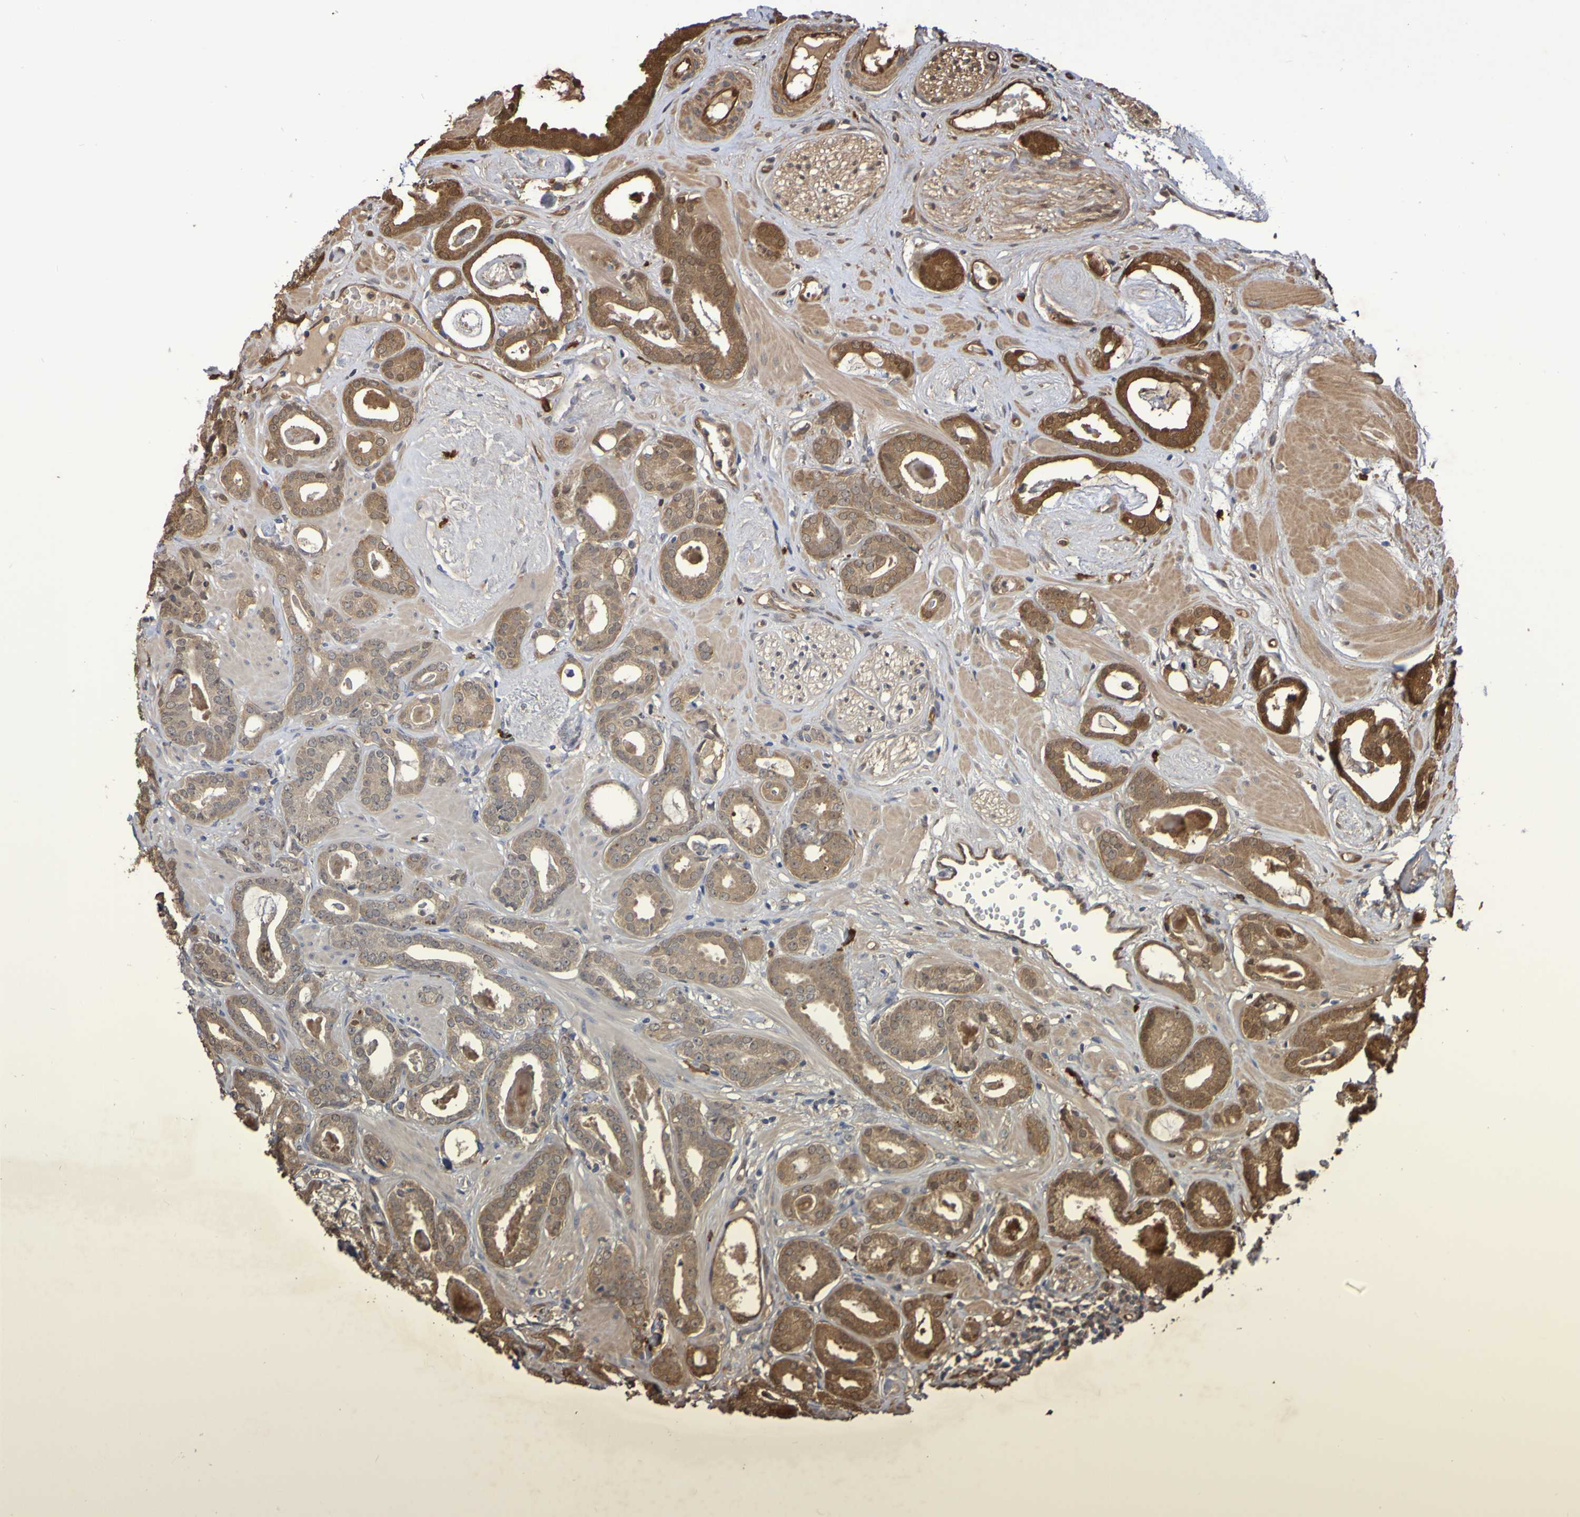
{"staining": {"intensity": "moderate", "quantity": "25%-75%", "location": "cytoplasmic/membranous"}, "tissue": "prostate cancer", "cell_type": "Tumor cells", "image_type": "cancer", "snomed": [{"axis": "morphology", "description": "Adenocarcinoma, Low grade"}, {"axis": "topography", "description": "Prostate"}], "caption": "This histopathology image displays IHC staining of prostate cancer, with medium moderate cytoplasmic/membranous positivity in about 25%-75% of tumor cells.", "gene": "SERPINB6", "patient": {"sex": "male", "age": 53}}